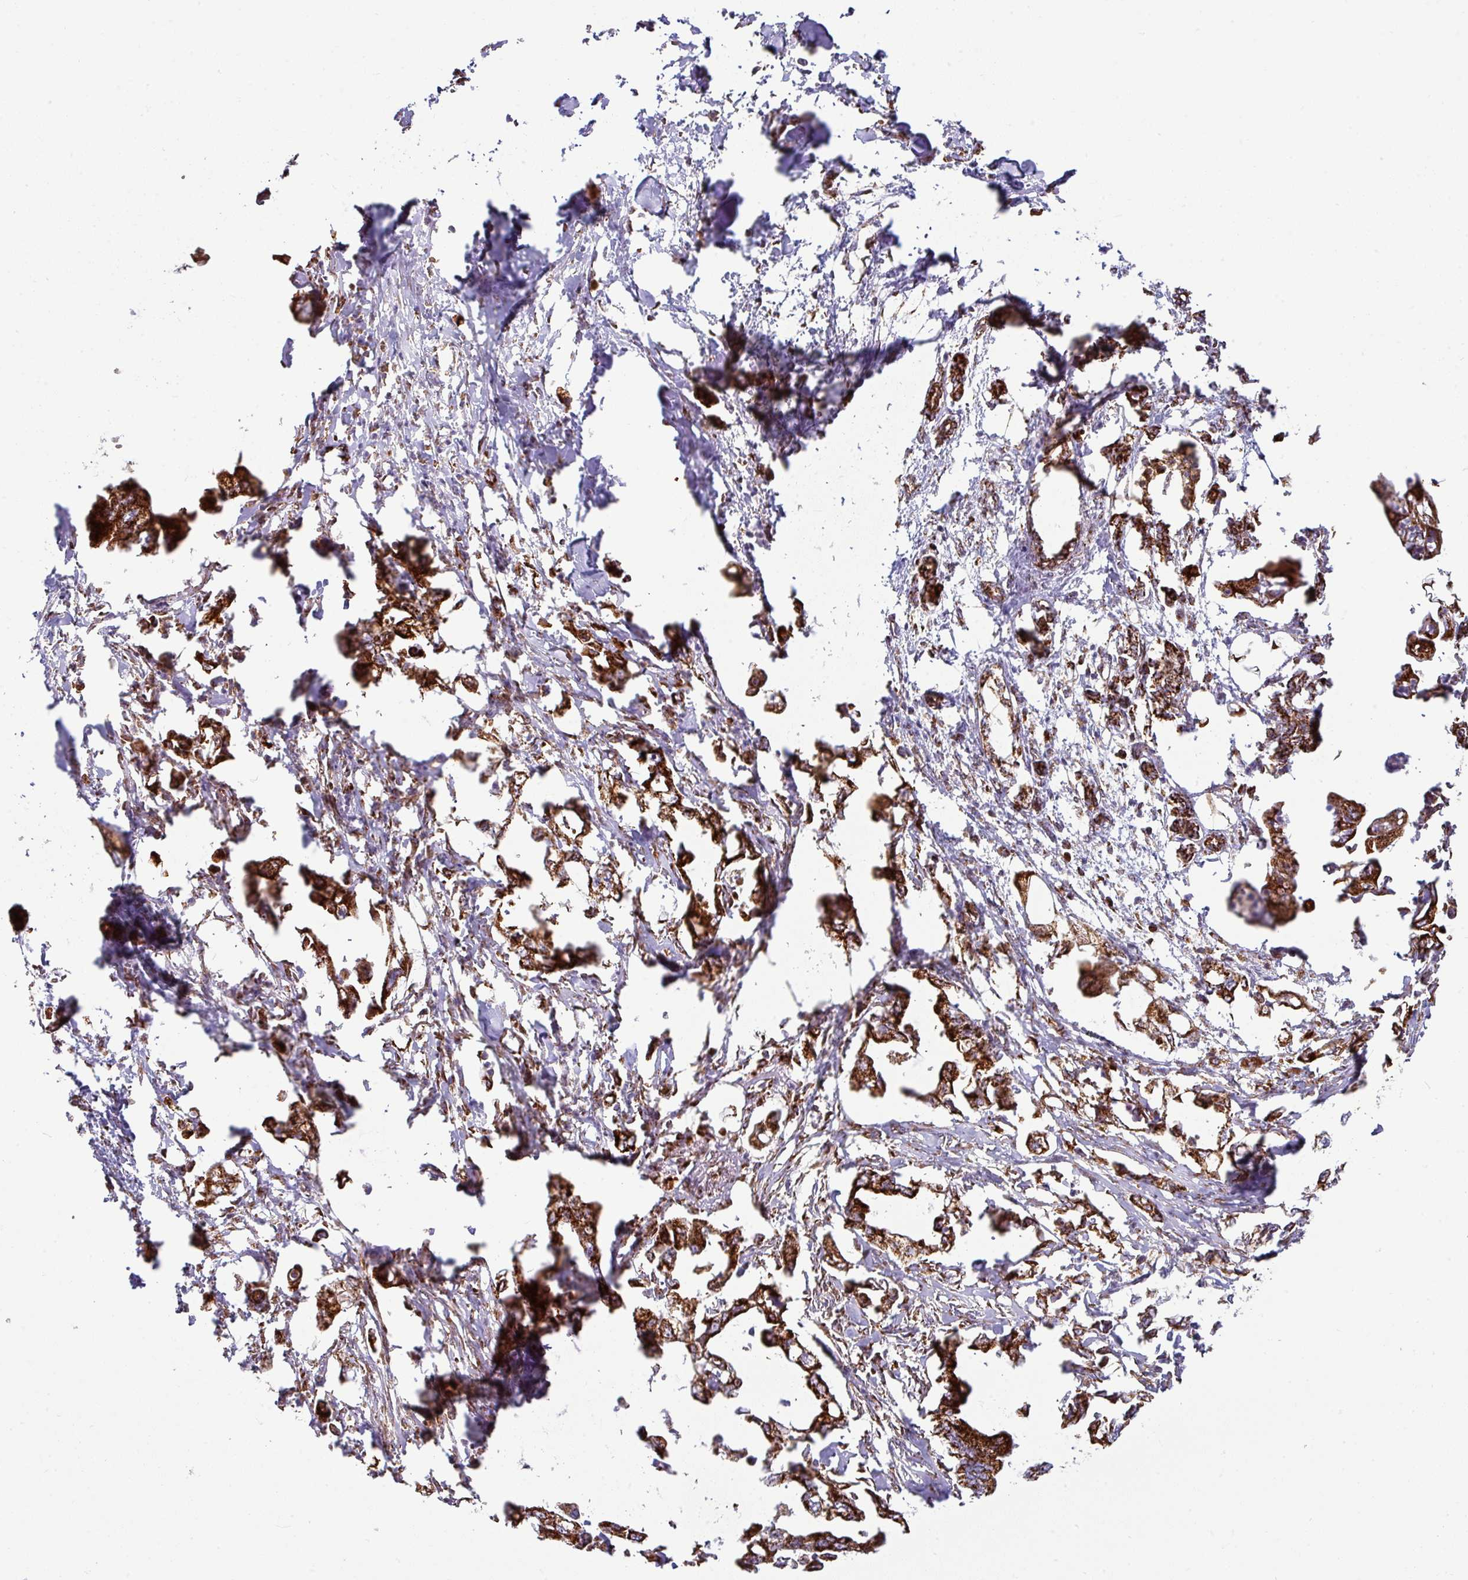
{"staining": {"intensity": "strong", "quantity": ">75%", "location": "cytoplasmic/membranous"}, "tissue": "pancreatic cancer", "cell_type": "Tumor cells", "image_type": "cancer", "snomed": [{"axis": "morphology", "description": "Adenocarcinoma, NOS"}, {"axis": "topography", "description": "Pancreas"}], "caption": "Approximately >75% of tumor cells in pancreatic cancer show strong cytoplasmic/membranous protein positivity as visualized by brown immunohistochemical staining.", "gene": "TRAP1", "patient": {"sex": "male", "age": 61}}